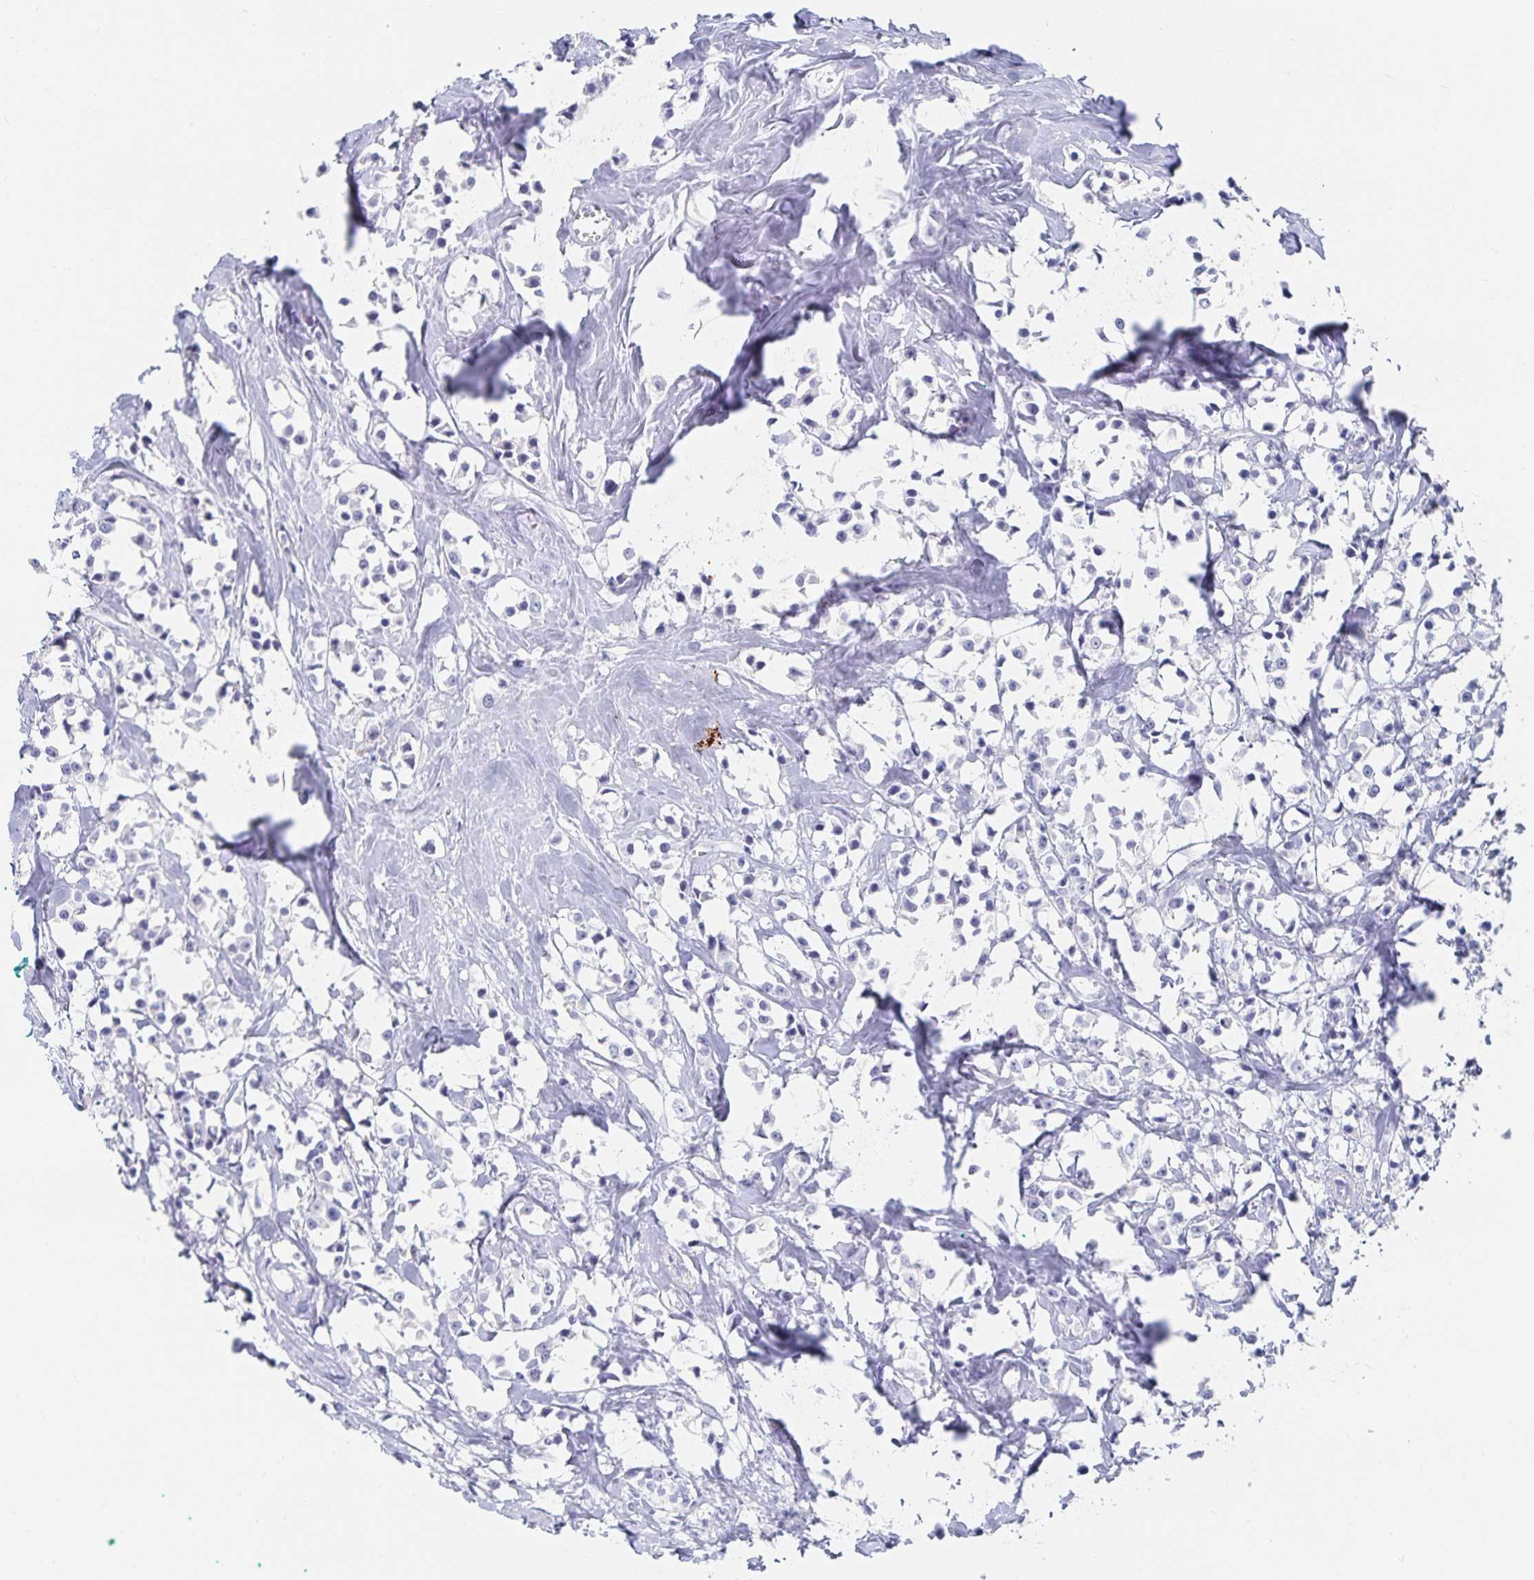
{"staining": {"intensity": "negative", "quantity": "none", "location": "none"}, "tissue": "breast cancer", "cell_type": "Tumor cells", "image_type": "cancer", "snomed": [{"axis": "morphology", "description": "Duct carcinoma"}, {"axis": "topography", "description": "Breast"}], "caption": "An IHC histopathology image of infiltrating ductal carcinoma (breast) is shown. There is no staining in tumor cells of infiltrating ductal carcinoma (breast).", "gene": "SFTPA1", "patient": {"sex": "female", "age": 80}}